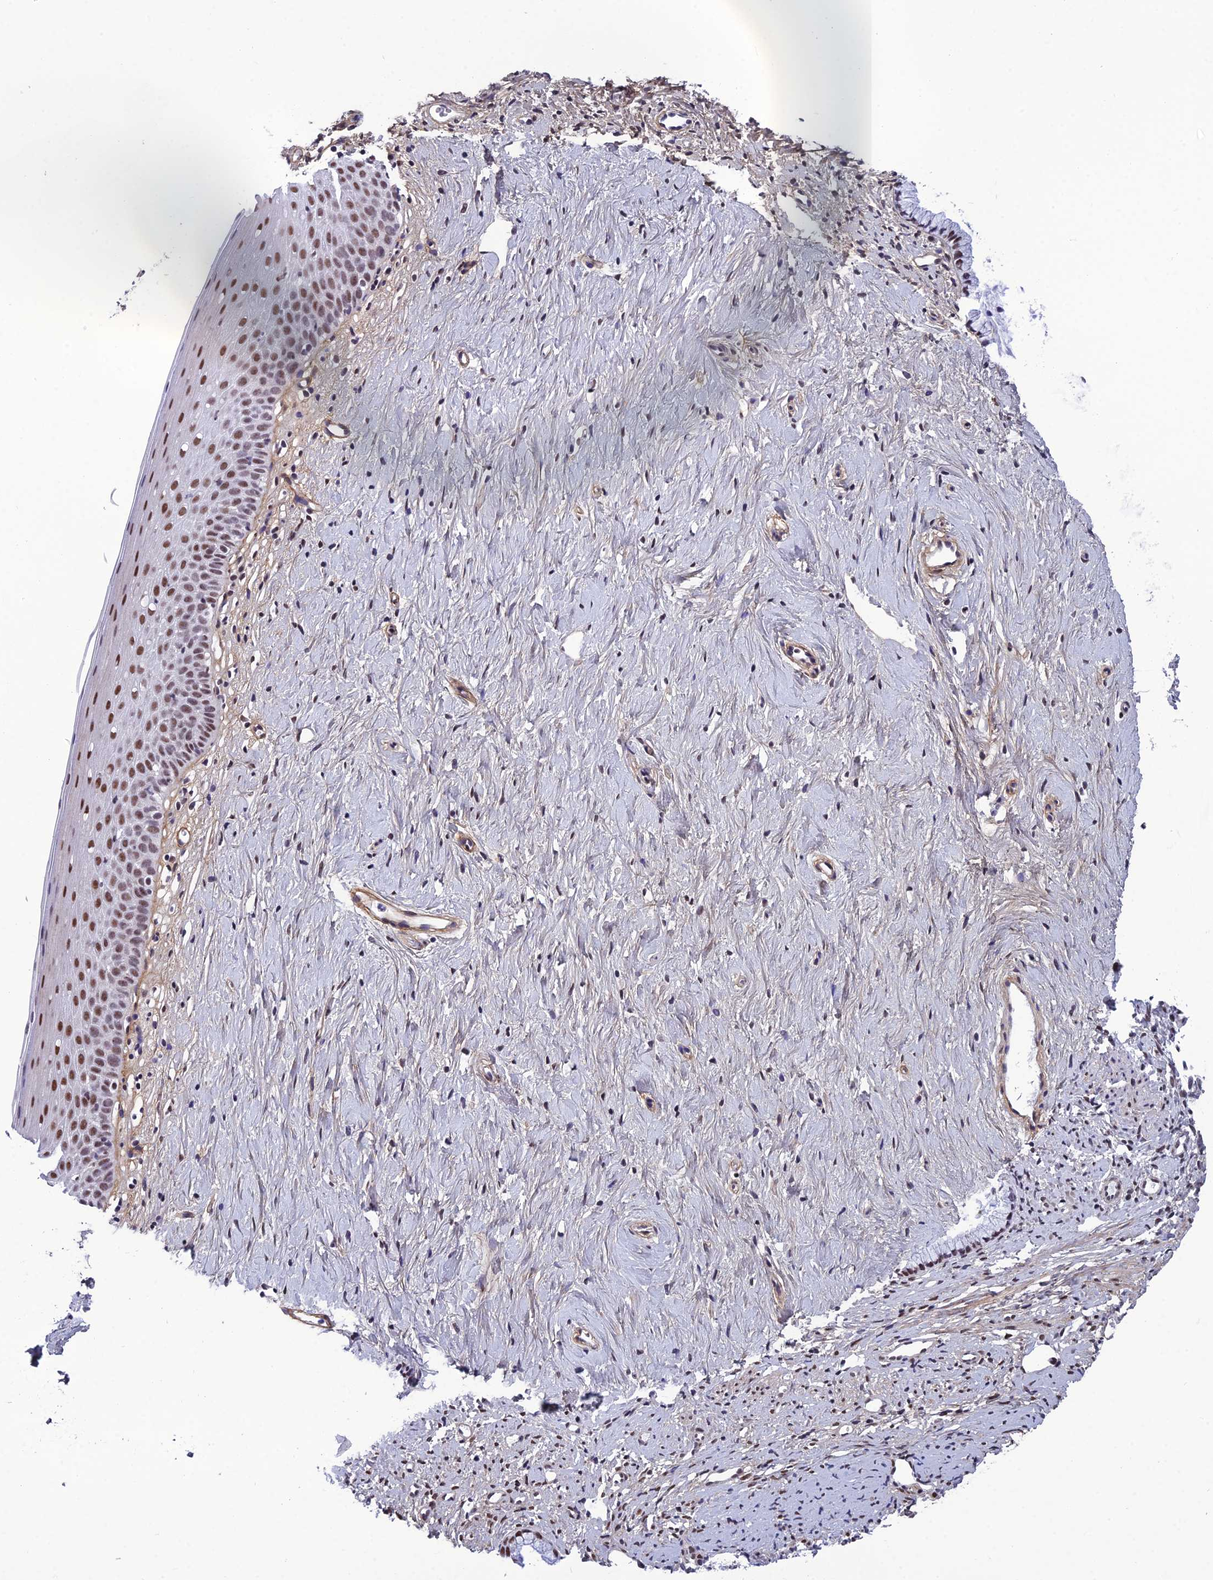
{"staining": {"intensity": "moderate", "quantity": ">75%", "location": "nuclear"}, "tissue": "cervix", "cell_type": "Glandular cells", "image_type": "normal", "snomed": [{"axis": "morphology", "description": "Normal tissue, NOS"}, {"axis": "topography", "description": "Cervix"}], "caption": "Glandular cells reveal moderate nuclear positivity in about >75% of cells in benign cervix. Nuclei are stained in blue.", "gene": "RSRC1", "patient": {"sex": "female", "age": 57}}